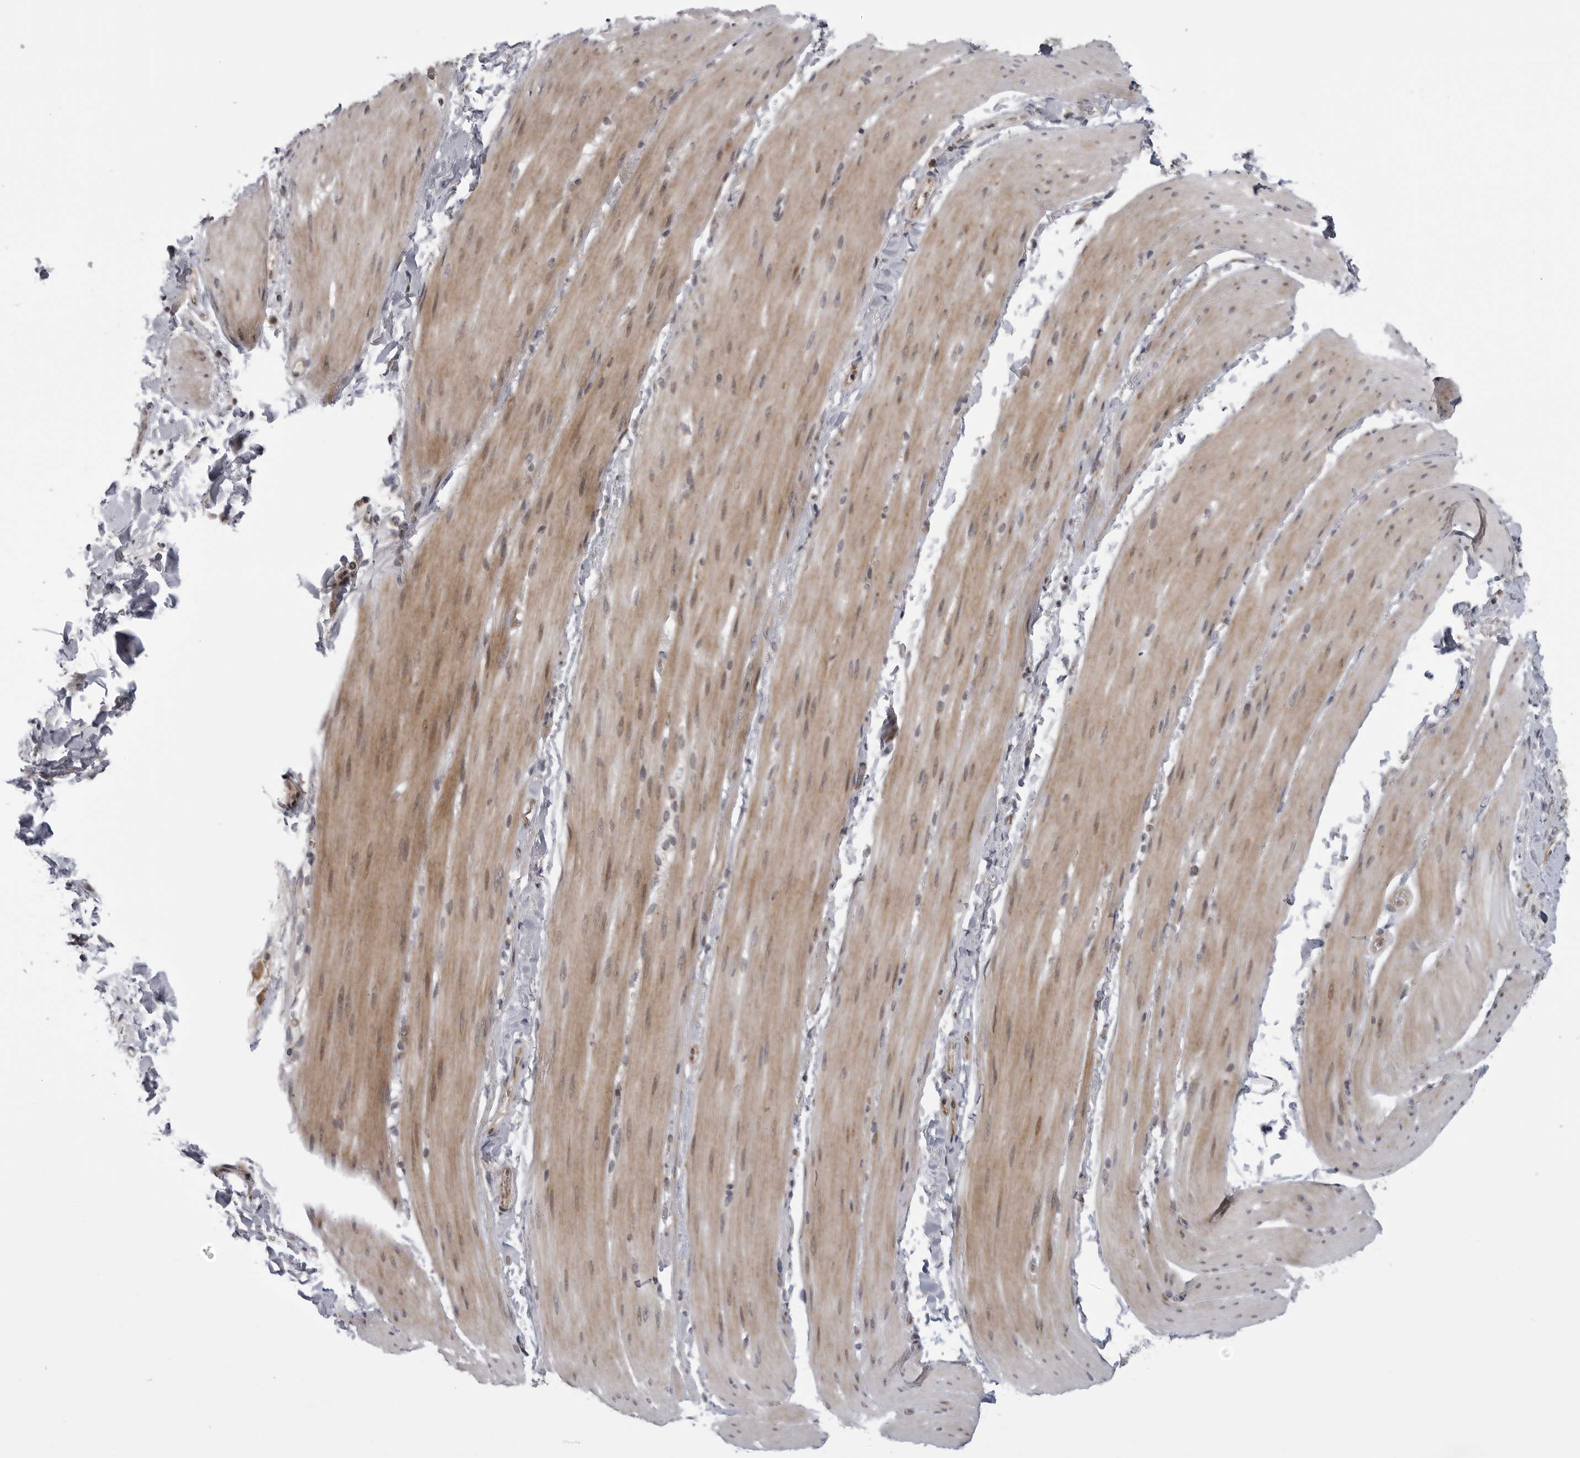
{"staining": {"intensity": "weak", "quantity": "25%-75%", "location": "cytoplasmic/membranous,nuclear"}, "tissue": "smooth muscle", "cell_type": "Smooth muscle cells", "image_type": "normal", "snomed": [{"axis": "morphology", "description": "Normal tissue, NOS"}, {"axis": "topography", "description": "Smooth muscle"}, {"axis": "topography", "description": "Small intestine"}], "caption": "High-power microscopy captured an immunohistochemistry histopathology image of benign smooth muscle, revealing weak cytoplasmic/membranous,nuclear expression in about 25%-75% of smooth muscle cells.", "gene": "LRRC45", "patient": {"sex": "female", "age": 84}}